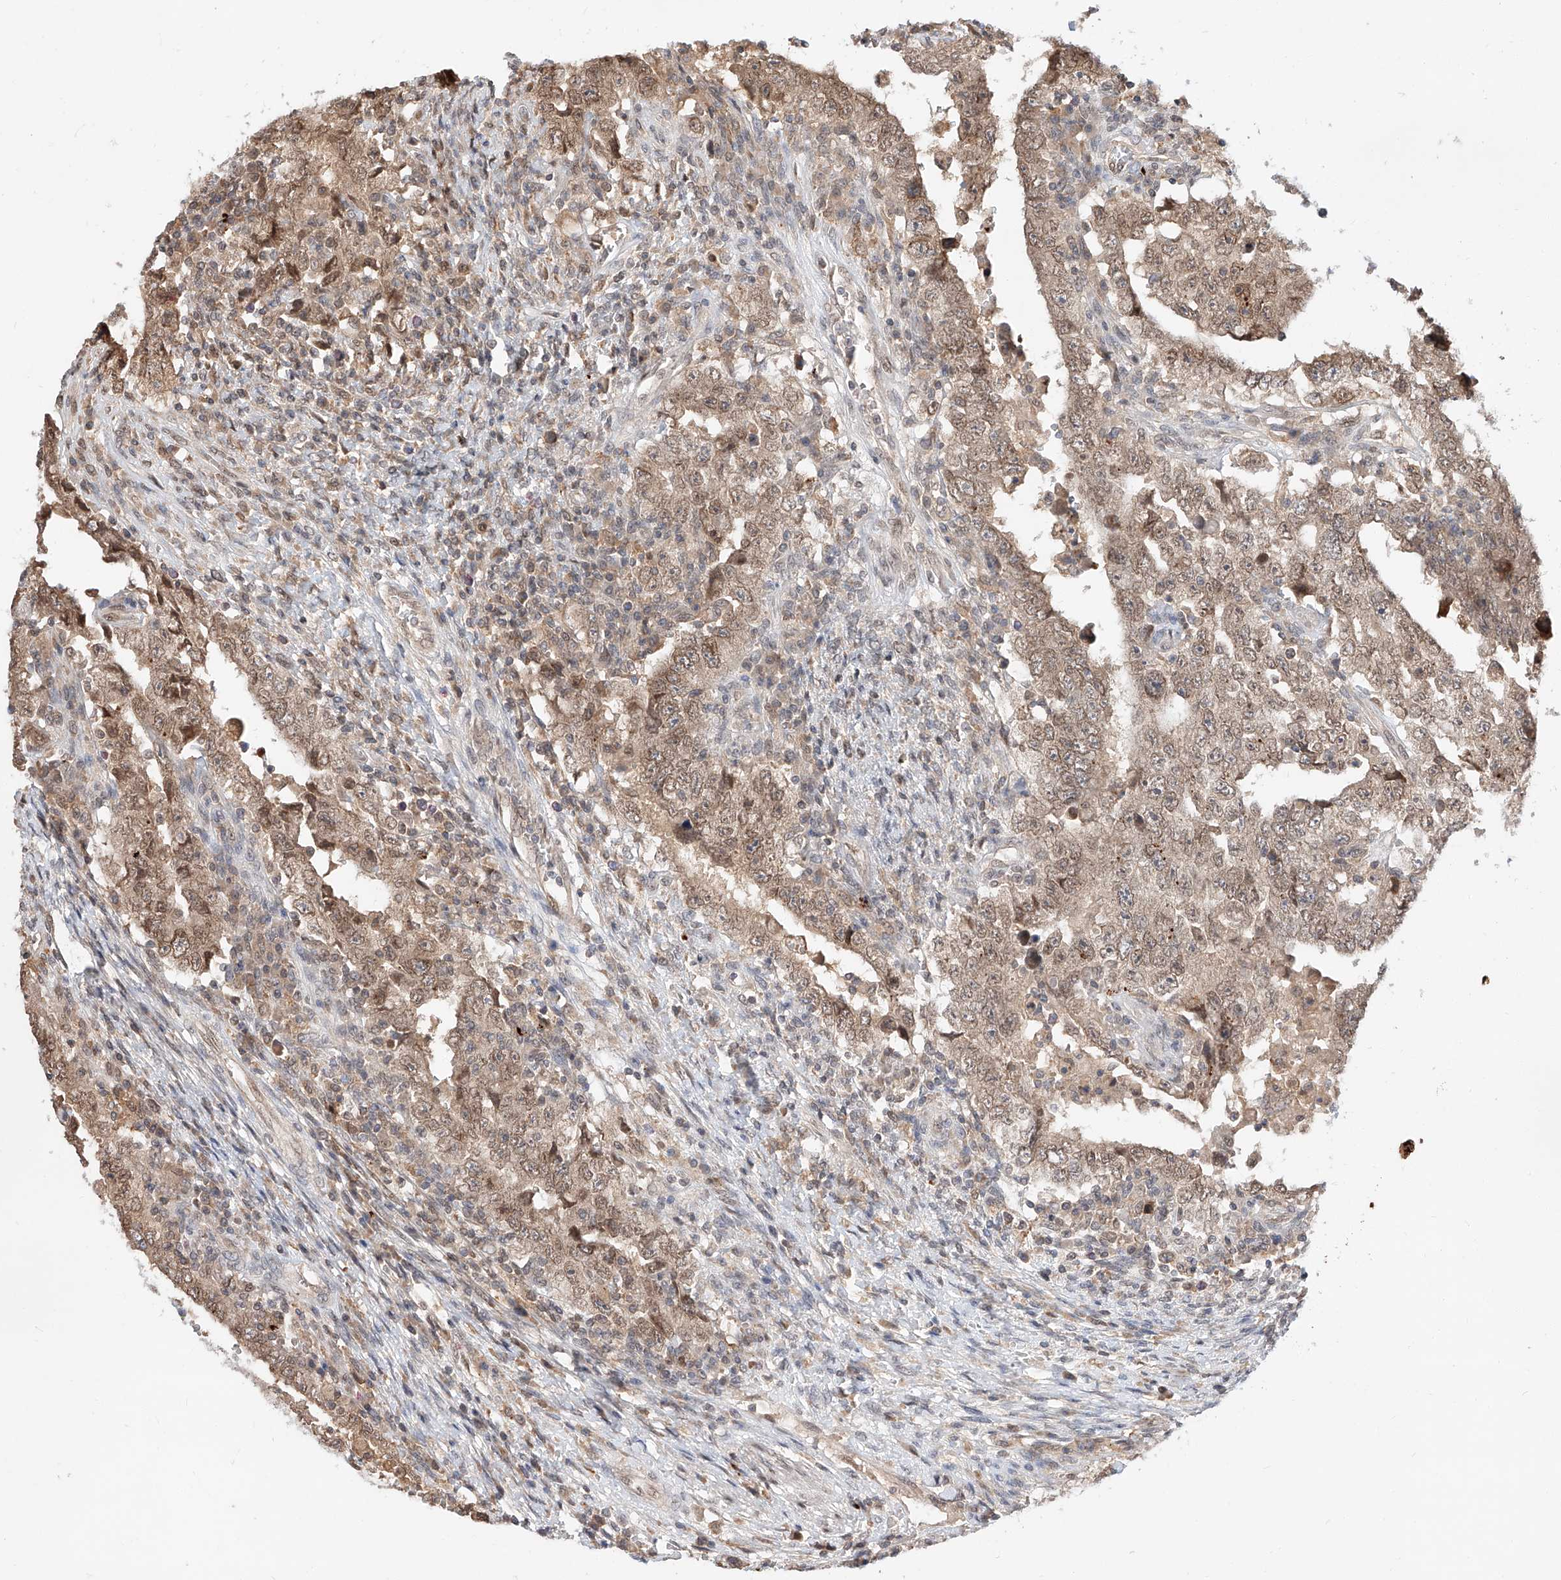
{"staining": {"intensity": "moderate", "quantity": "25%-75%", "location": "cytoplasmic/membranous,nuclear"}, "tissue": "testis cancer", "cell_type": "Tumor cells", "image_type": "cancer", "snomed": [{"axis": "morphology", "description": "Carcinoma, Embryonal, NOS"}, {"axis": "topography", "description": "Testis"}], "caption": "Human testis cancer stained with a protein marker displays moderate staining in tumor cells.", "gene": "DIRAS3", "patient": {"sex": "male", "age": 26}}